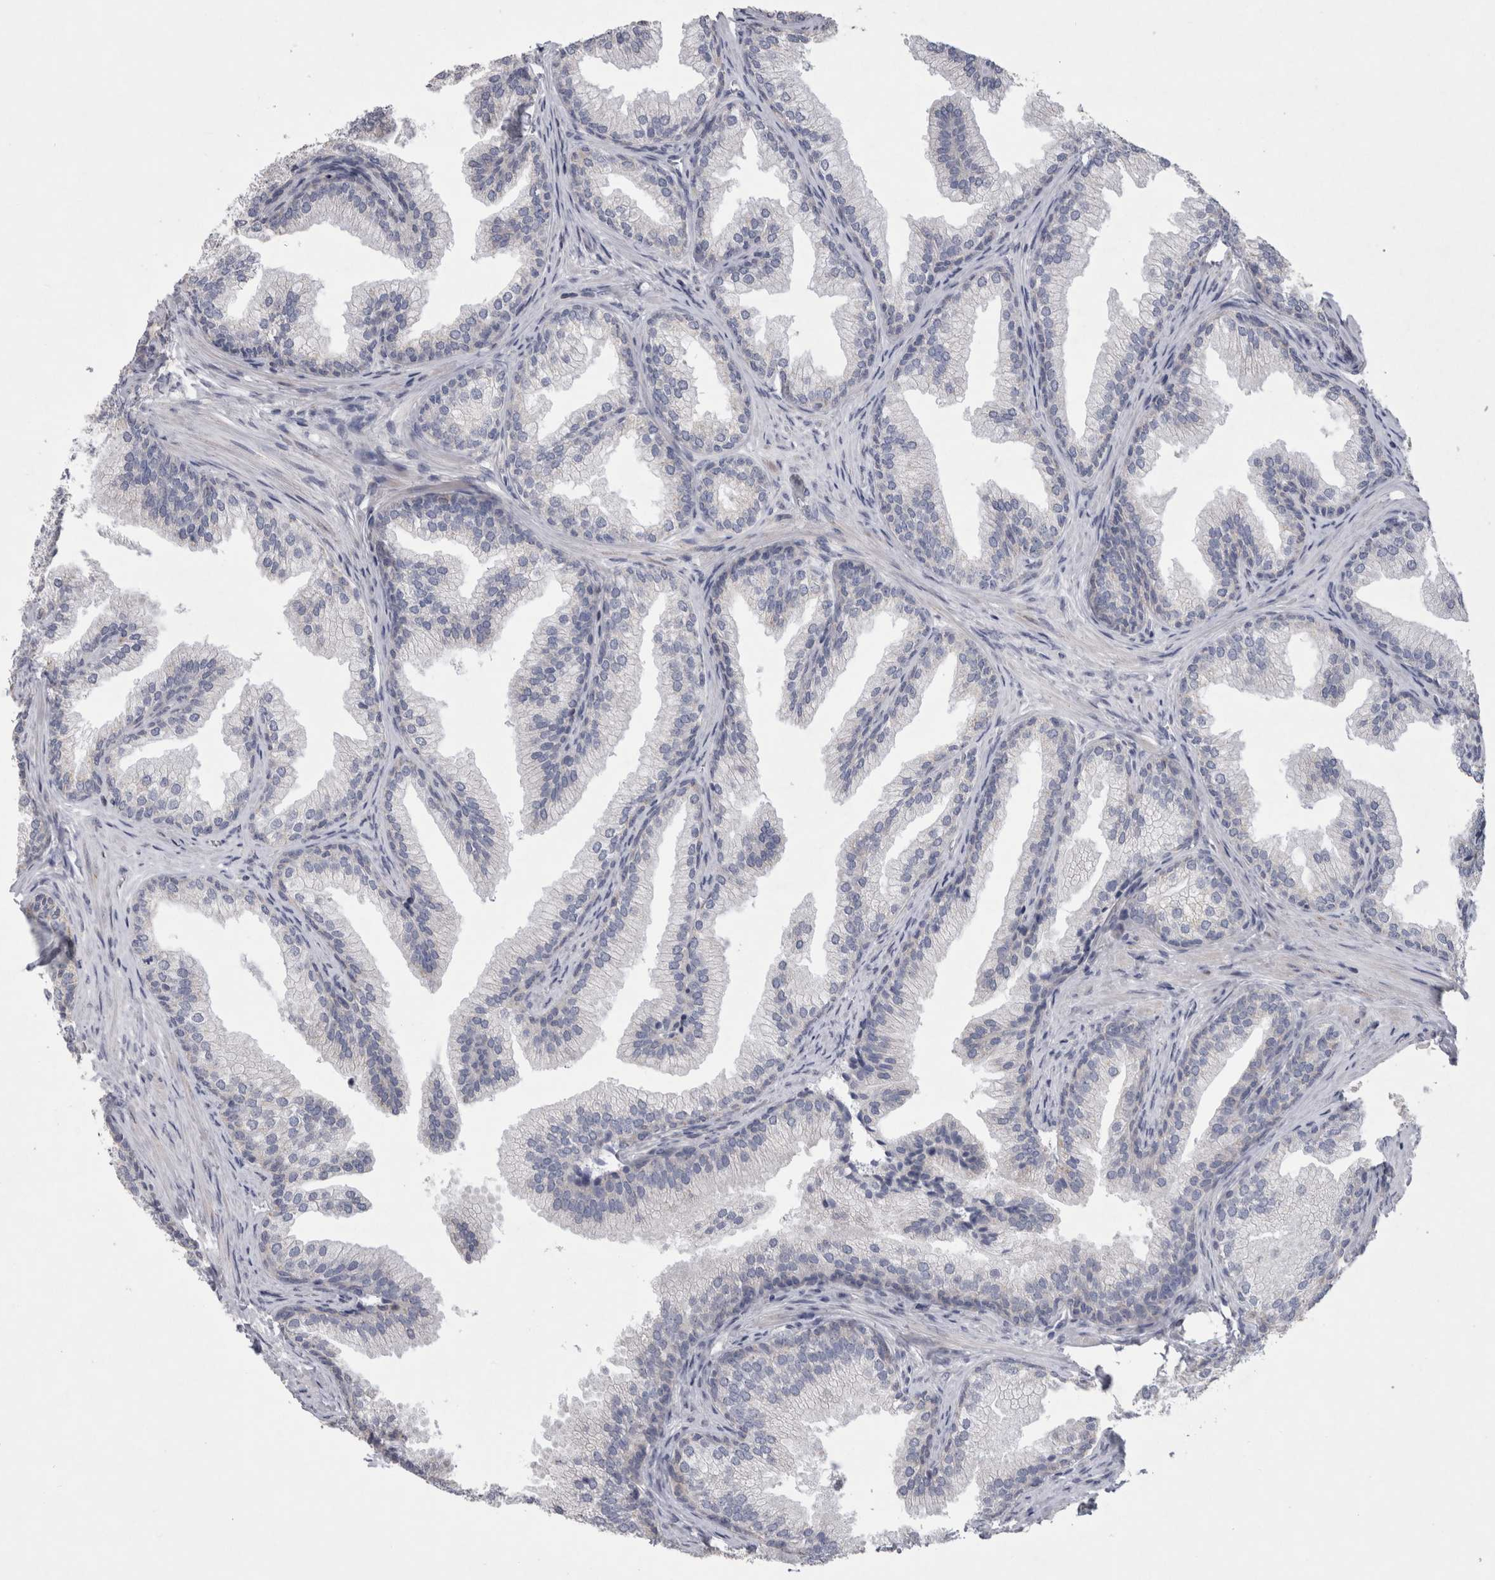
{"staining": {"intensity": "negative", "quantity": "none", "location": "none"}, "tissue": "prostate", "cell_type": "Glandular cells", "image_type": "normal", "snomed": [{"axis": "morphology", "description": "Normal tissue, NOS"}, {"axis": "topography", "description": "Prostate"}], "caption": "An IHC photomicrograph of unremarkable prostate is shown. There is no staining in glandular cells of prostate. The staining was performed using DAB (3,3'-diaminobenzidine) to visualize the protein expression in brown, while the nuclei were stained in blue with hematoxylin (Magnification: 20x).", "gene": "AGMAT", "patient": {"sex": "male", "age": 76}}